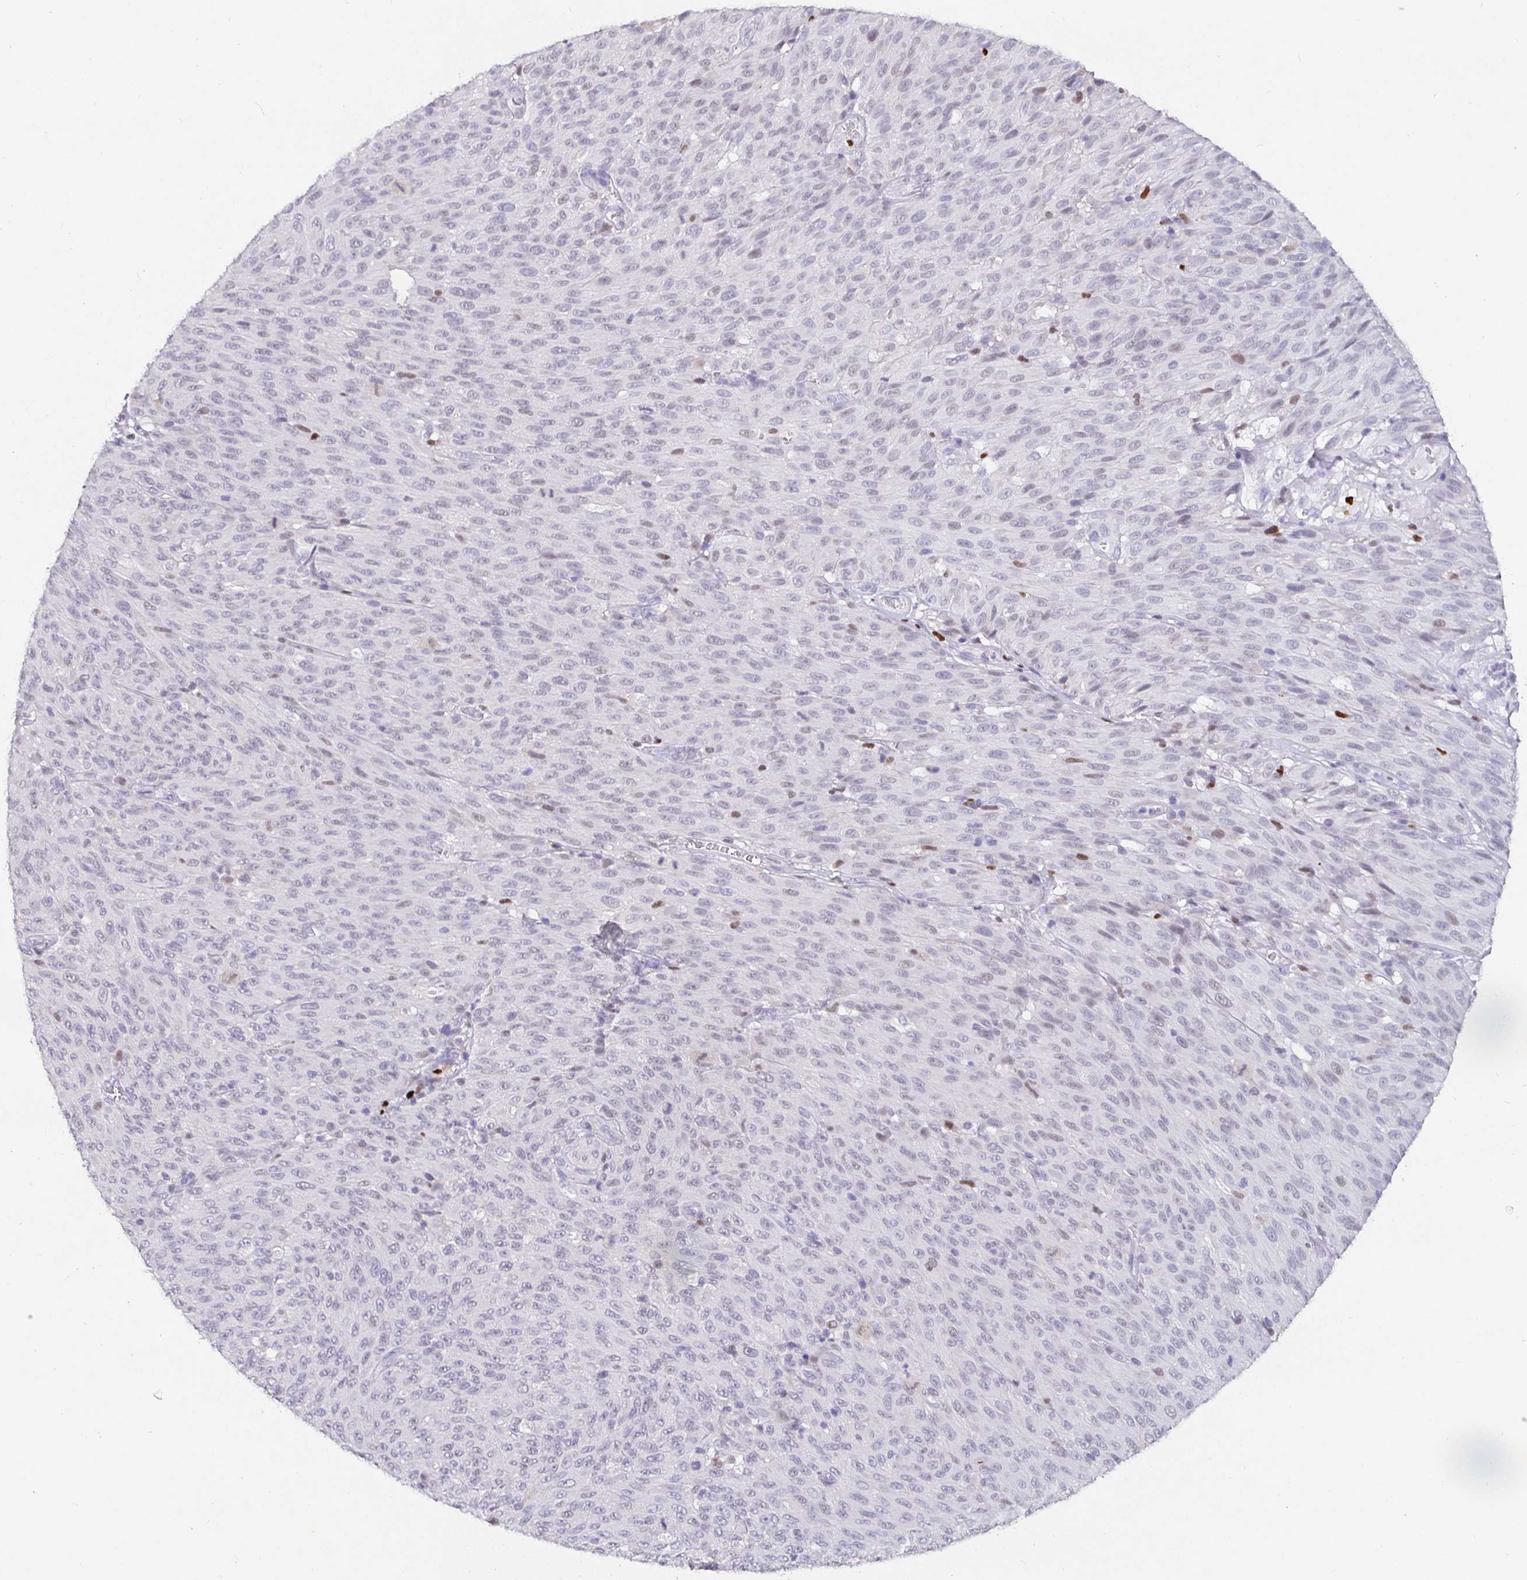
{"staining": {"intensity": "negative", "quantity": "none", "location": "none"}, "tissue": "melanoma", "cell_type": "Tumor cells", "image_type": "cancer", "snomed": [{"axis": "morphology", "description": "Malignant melanoma, NOS"}, {"axis": "topography", "description": "Skin"}], "caption": "Immunohistochemistry (IHC) image of neoplastic tissue: human melanoma stained with DAB (3,3'-diaminobenzidine) demonstrates no significant protein staining in tumor cells. The staining is performed using DAB (3,3'-diaminobenzidine) brown chromogen with nuclei counter-stained in using hematoxylin.", "gene": "SATB1", "patient": {"sex": "male", "age": 85}}